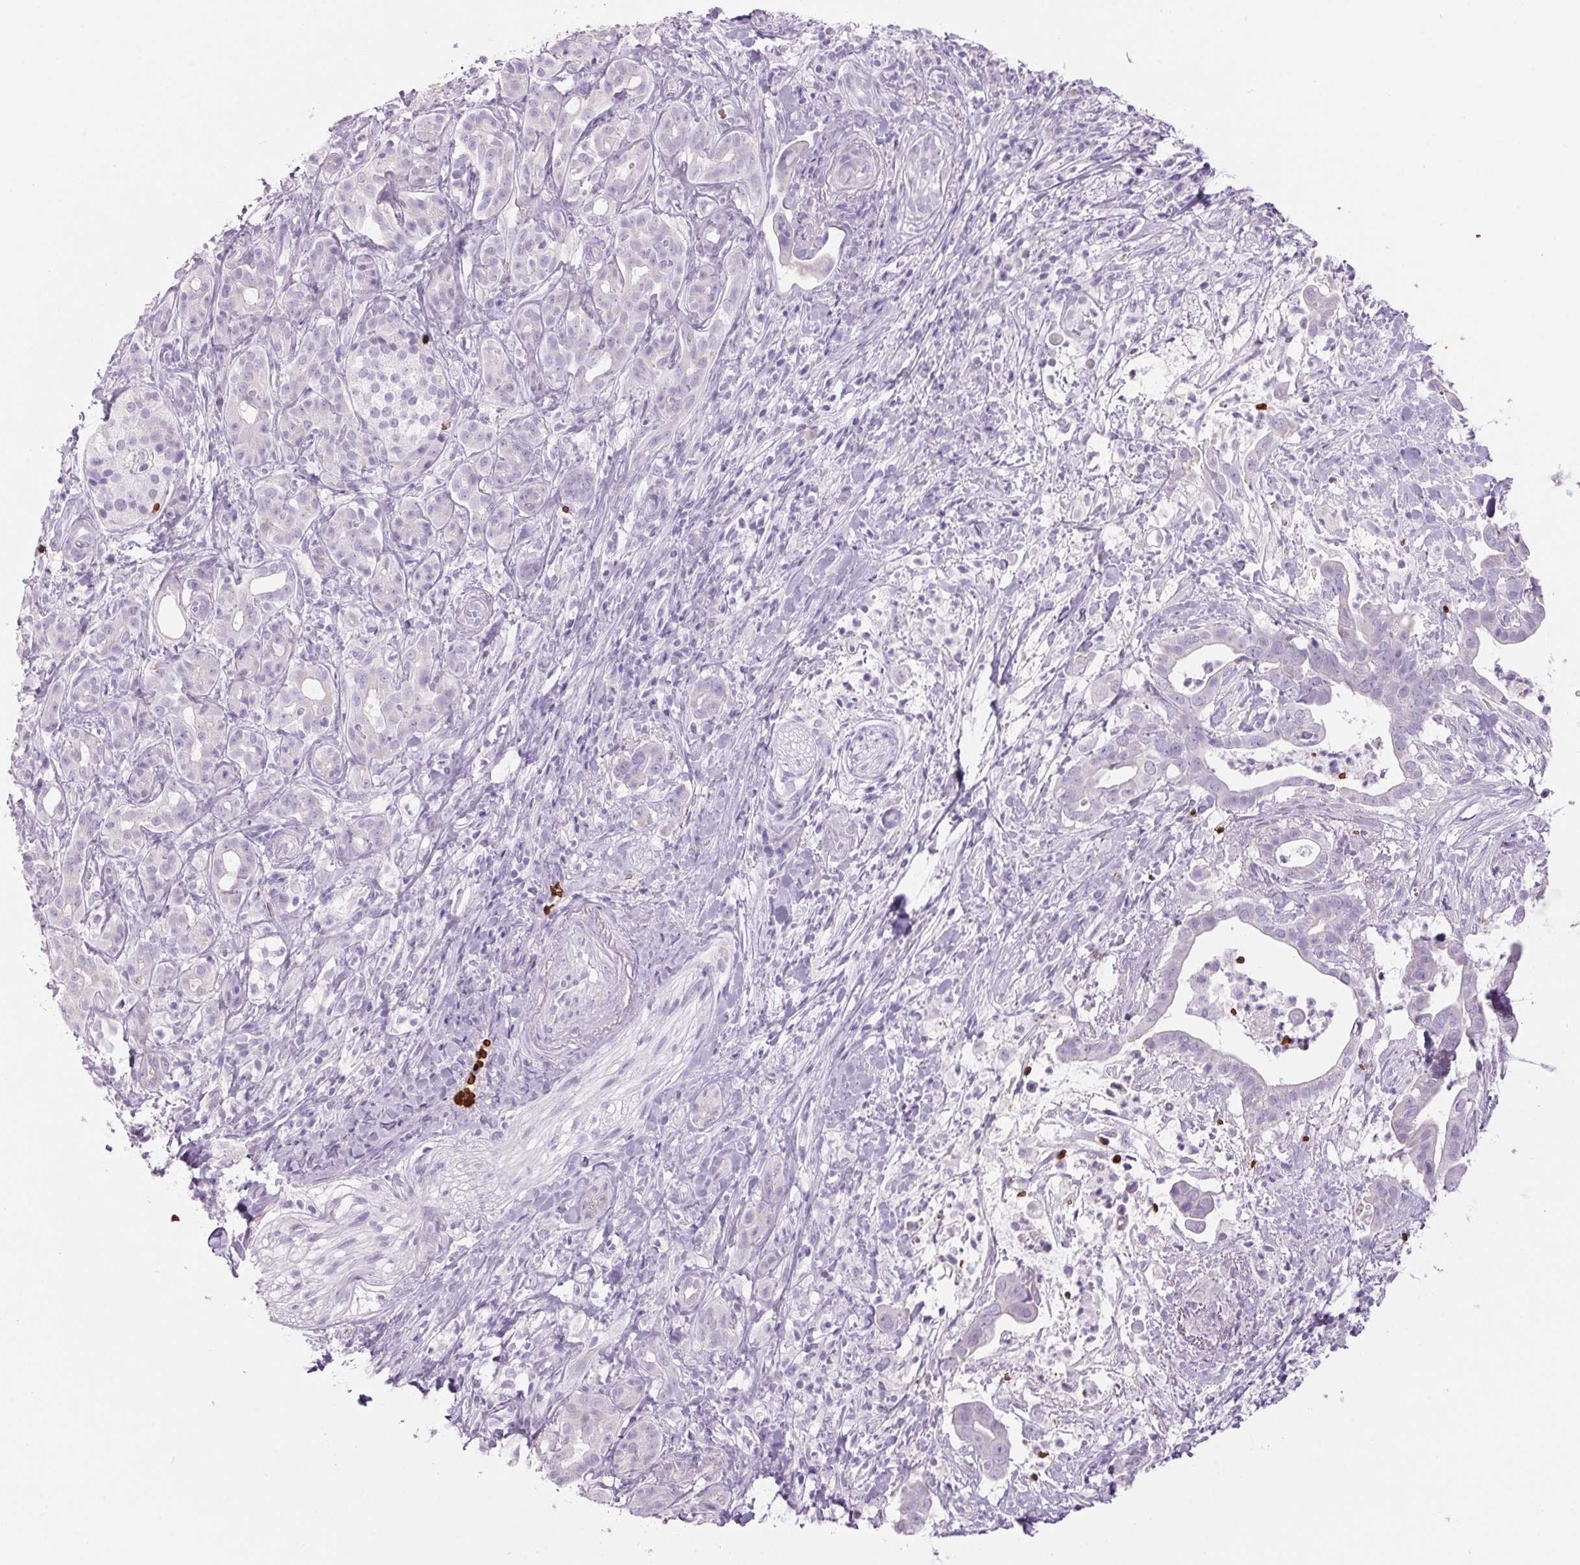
{"staining": {"intensity": "negative", "quantity": "none", "location": "none"}, "tissue": "pancreatic cancer", "cell_type": "Tumor cells", "image_type": "cancer", "snomed": [{"axis": "morphology", "description": "Adenocarcinoma, NOS"}, {"axis": "topography", "description": "Pancreas"}], "caption": "A micrograph of human pancreatic cancer (adenocarcinoma) is negative for staining in tumor cells. (DAB immunohistochemistry visualized using brightfield microscopy, high magnification).", "gene": "HBQ1", "patient": {"sex": "male", "age": 61}}